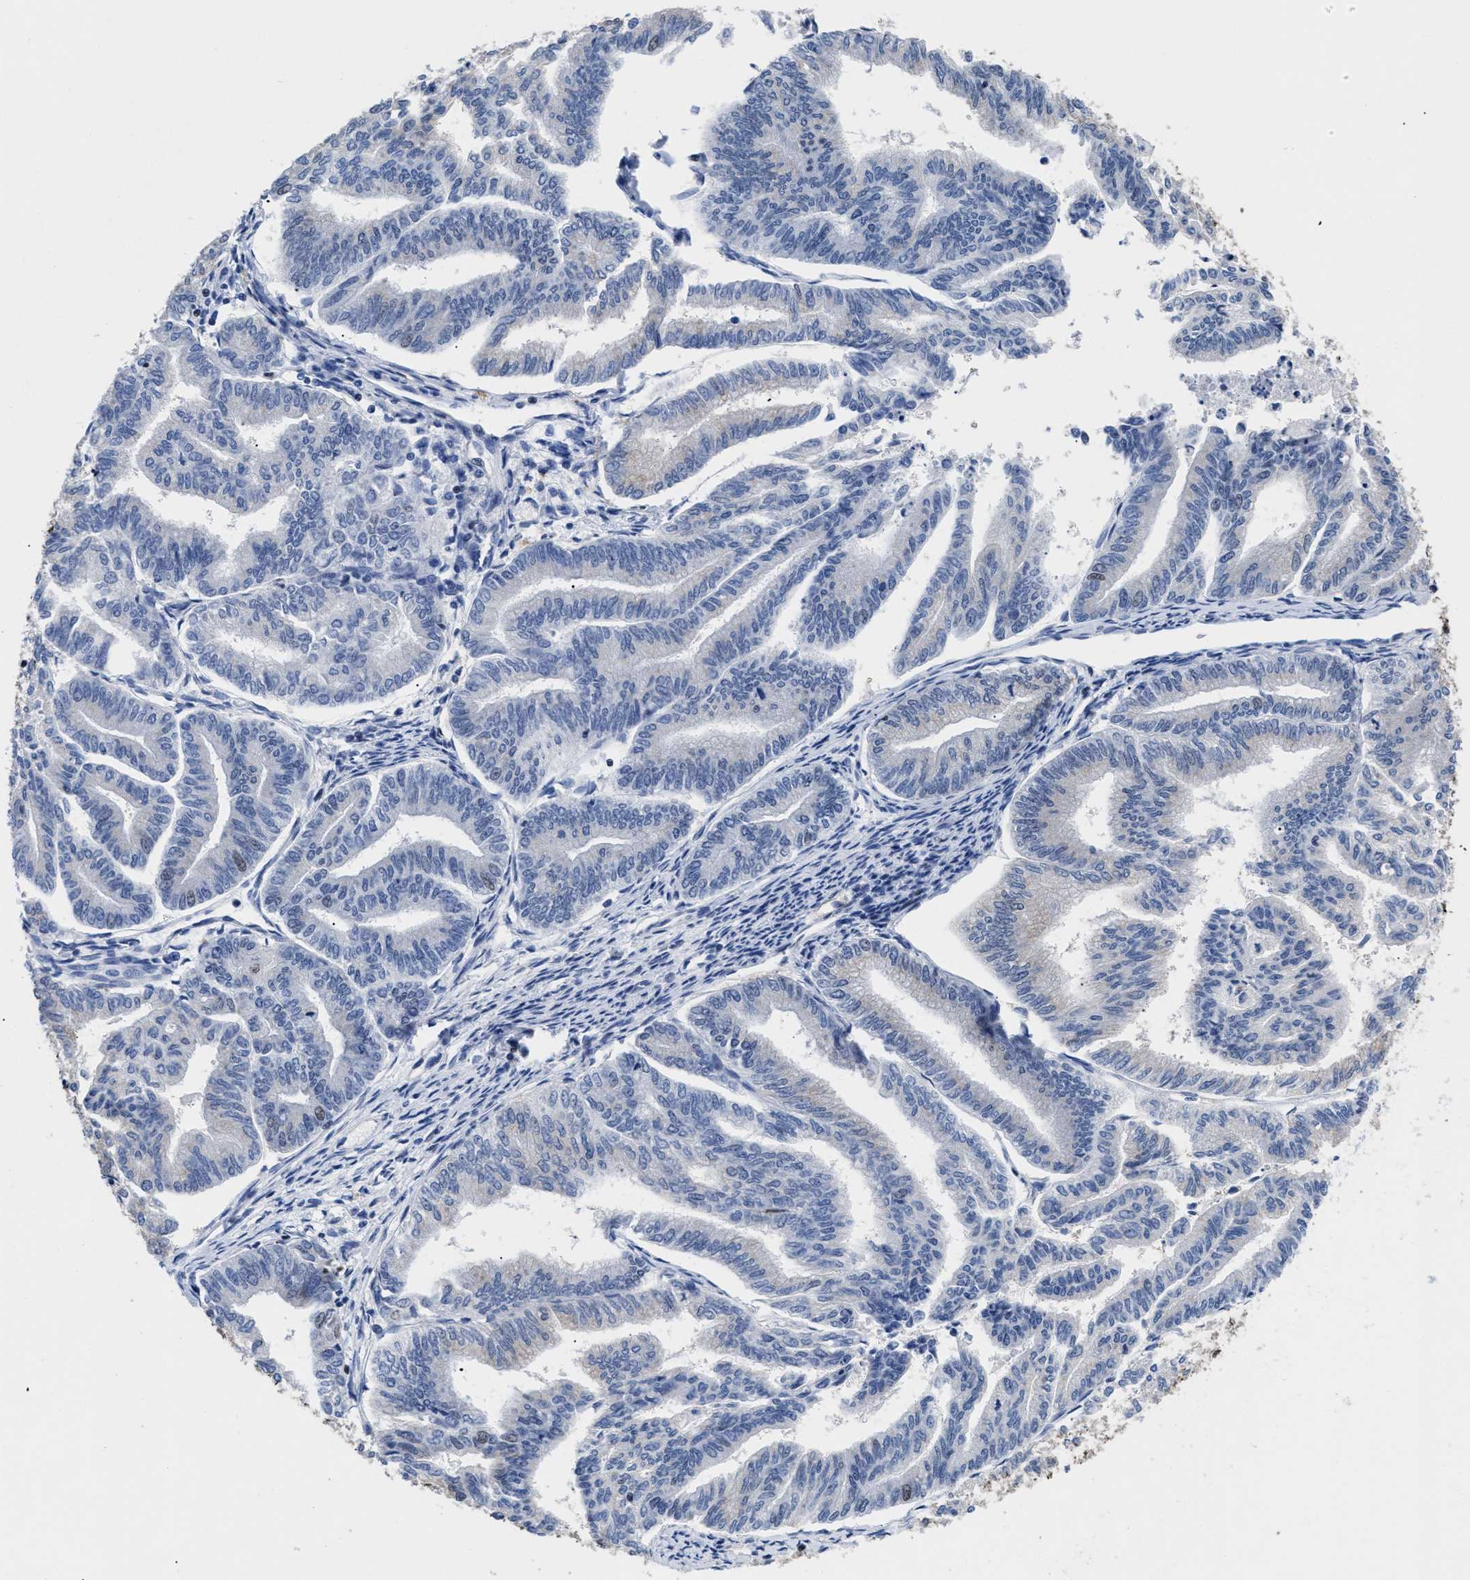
{"staining": {"intensity": "negative", "quantity": "none", "location": "none"}, "tissue": "endometrial cancer", "cell_type": "Tumor cells", "image_type": "cancer", "snomed": [{"axis": "morphology", "description": "Adenocarcinoma, NOS"}, {"axis": "topography", "description": "Endometrium"}], "caption": "The IHC histopathology image has no significant expression in tumor cells of adenocarcinoma (endometrial) tissue.", "gene": "CALHM3", "patient": {"sex": "female", "age": 79}}